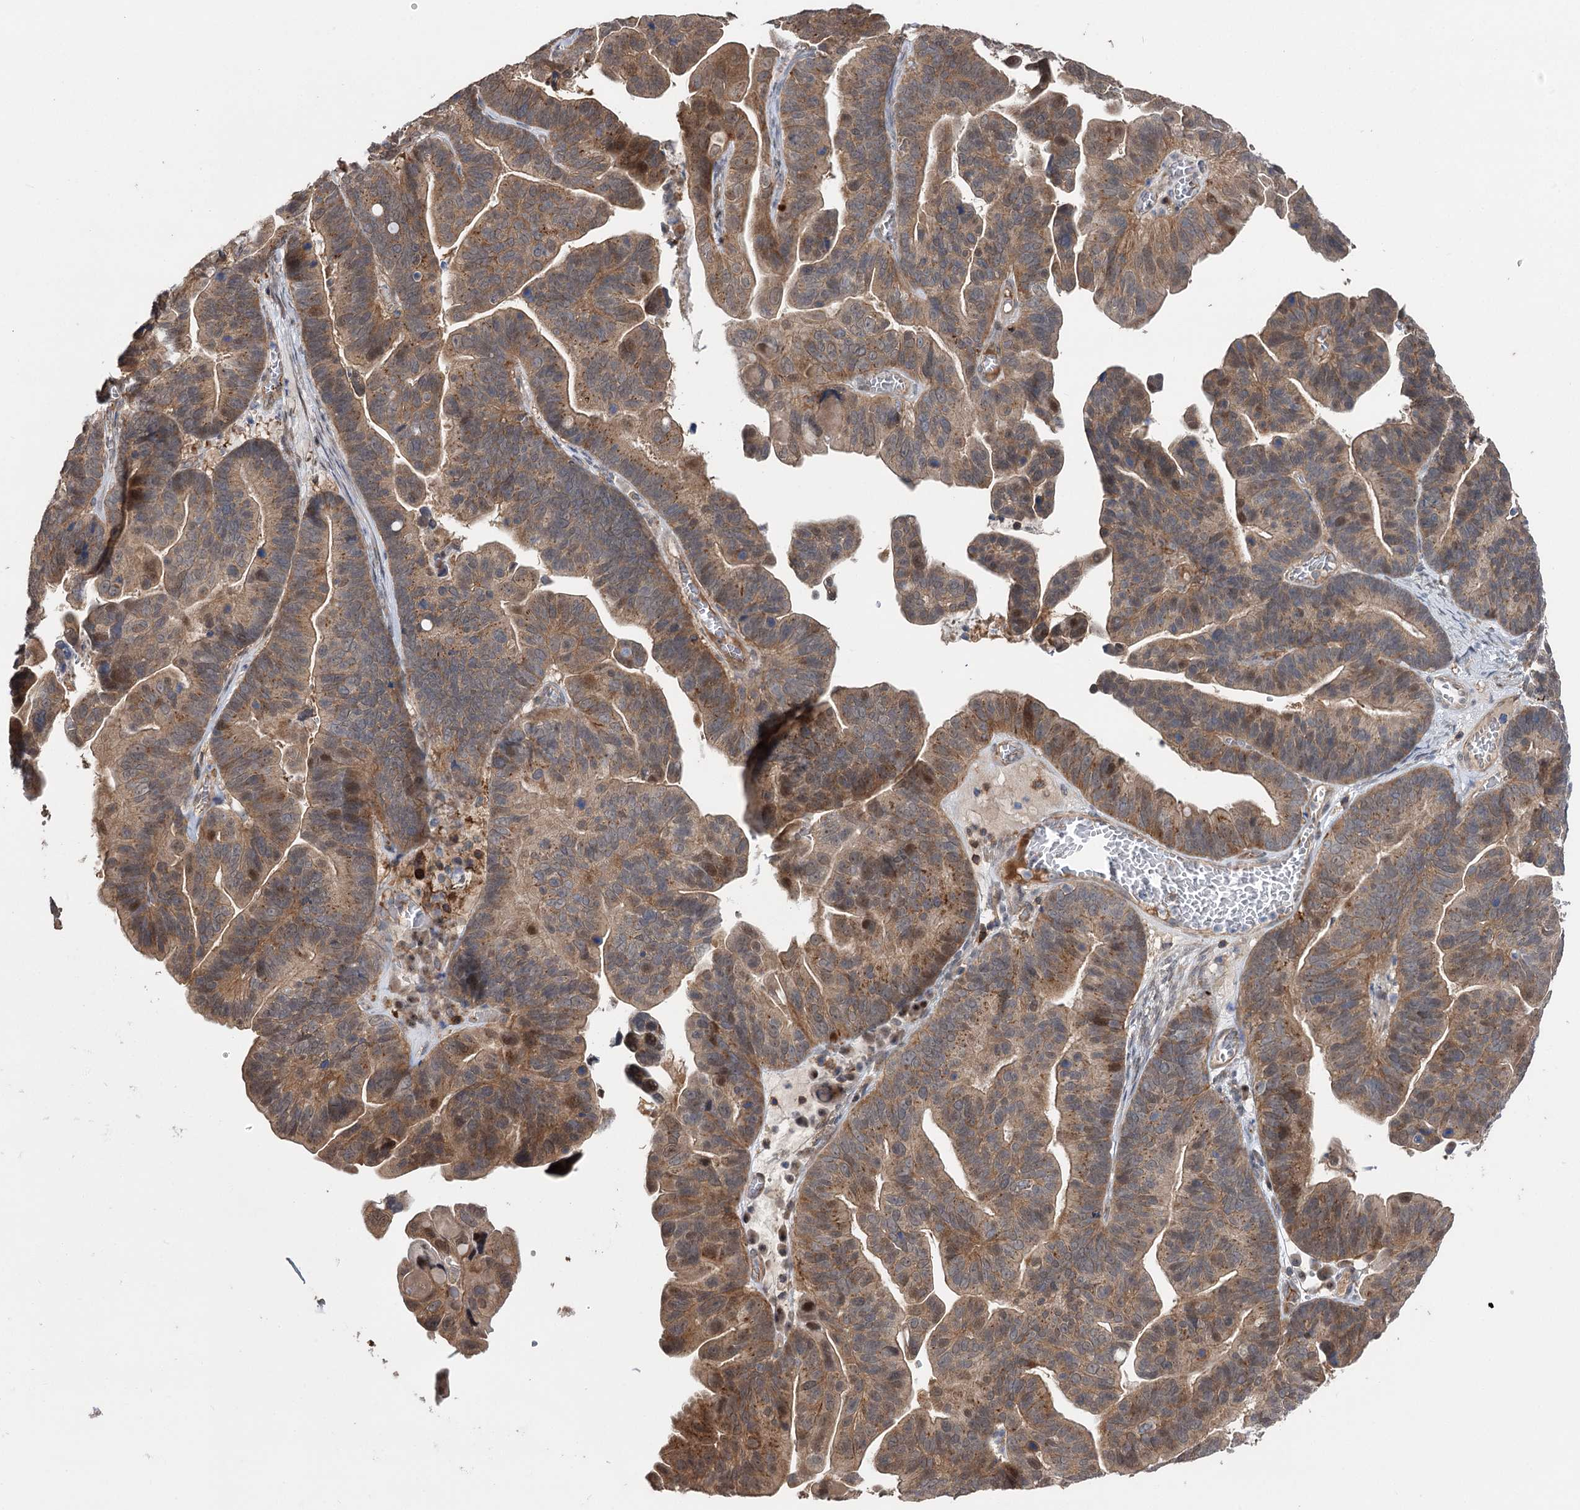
{"staining": {"intensity": "moderate", "quantity": ">75%", "location": "cytoplasmic/membranous"}, "tissue": "ovarian cancer", "cell_type": "Tumor cells", "image_type": "cancer", "snomed": [{"axis": "morphology", "description": "Cystadenocarcinoma, serous, NOS"}, {"axis": "topography", "description": "Ovary"}], "caption": "DAB immunohistochemical staining of ovarian serous cystadenocarcinoma exhibits moderate cytoplasmic/membranous protein expression in about >75% of tumor cells. (DAB (3,3'-diaminobenzidine) IHC with brightfield microscopy, high magnification).", "gene": "STX6", "patient": {"sex": "female", "age": 56}}